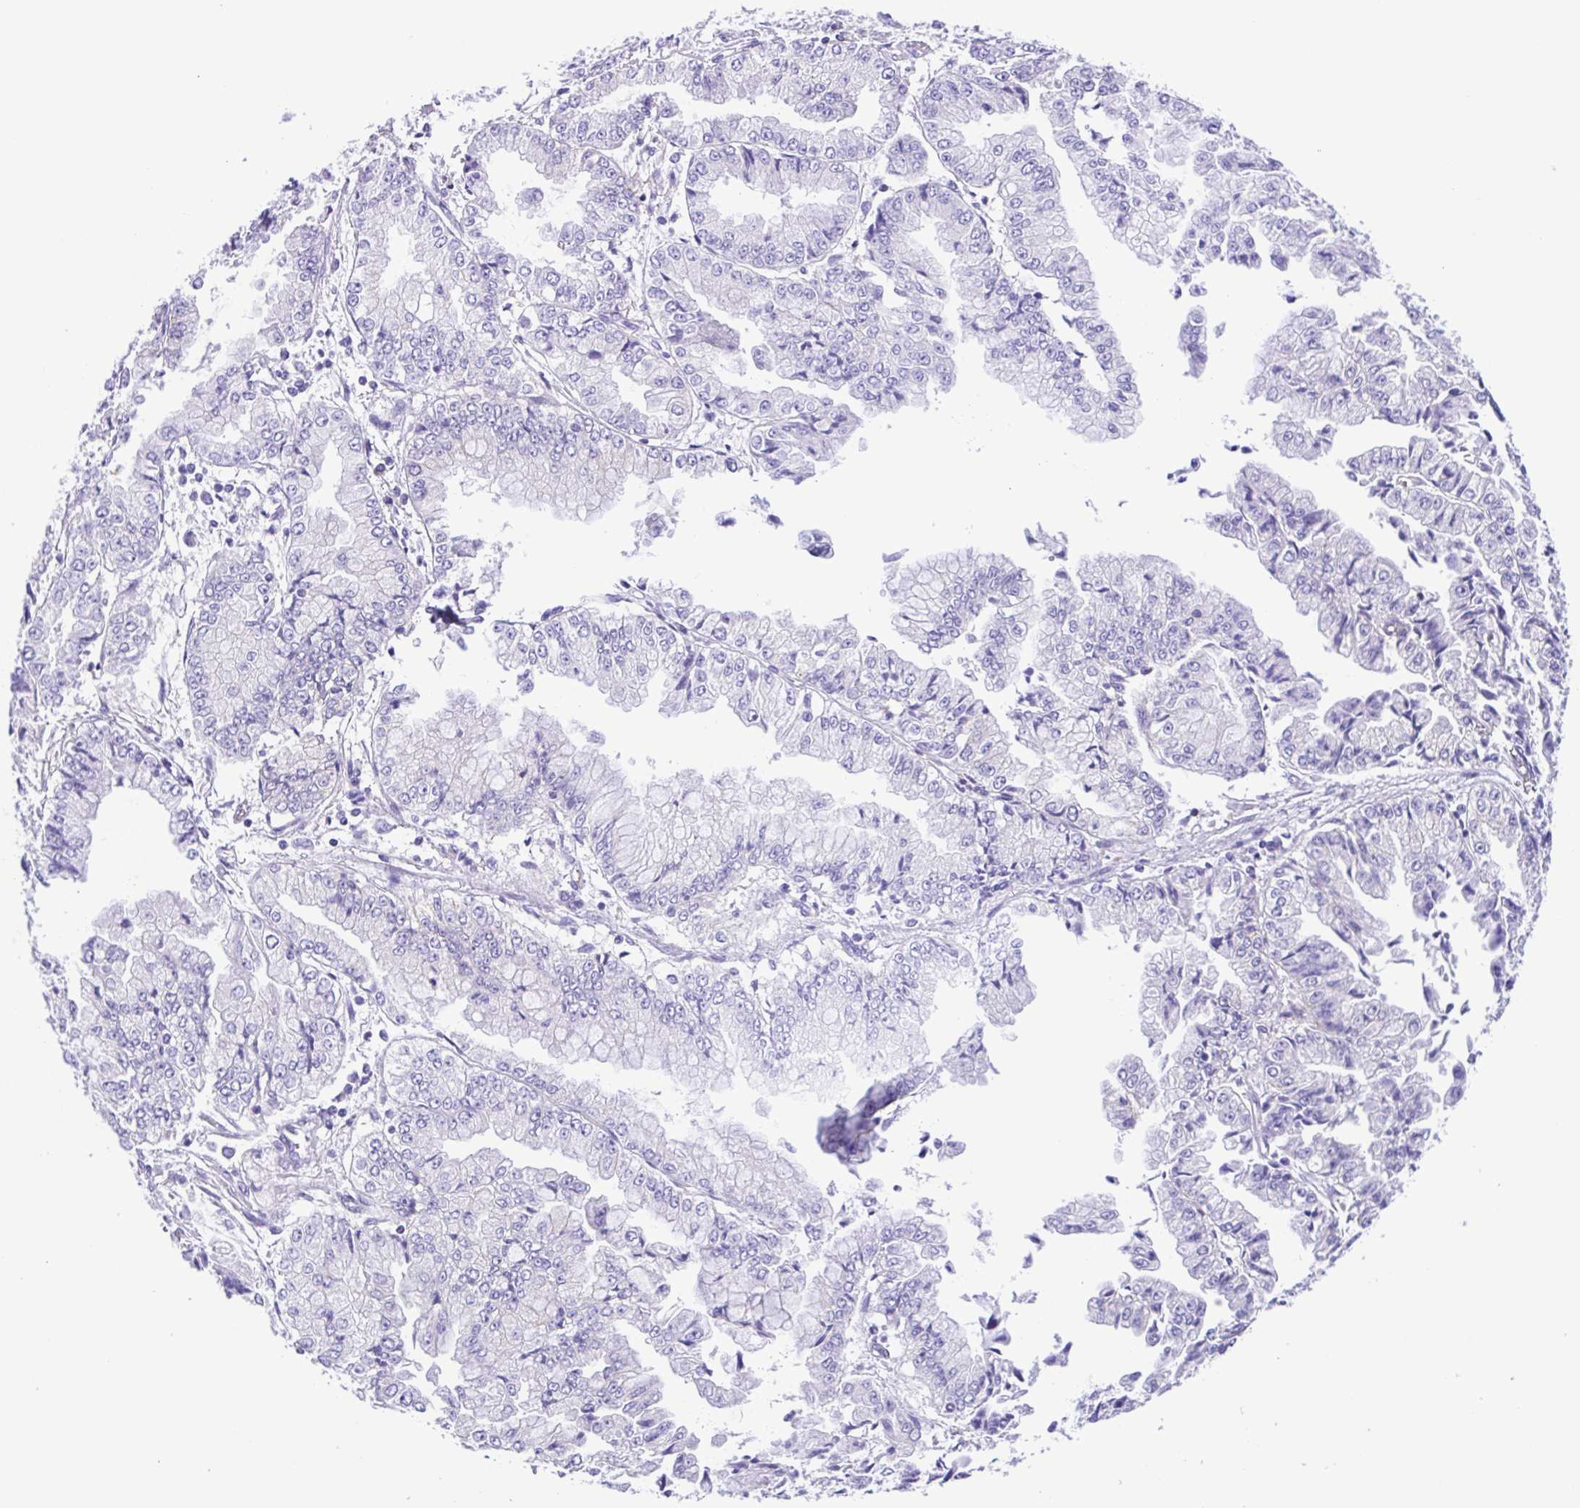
{"staining": {"intensity": "negative", "quantity": "none", "location": "none"}, "tissue": "stomach cancer", "cell_type": "Tumor cells", "image_type": "cancer", "snomed": [{"axis": "morphology", "description": "Adenocarcinoma, NOS"}, {"axis": "topography", "description": "Stomach, upper"}], "caption": "Immunohistochemical staining of human stomach cancer demonstrates no significant positivity in tumor cells.", "gene": "ISM2", "patient": {"sex": "female", "age": 74}}